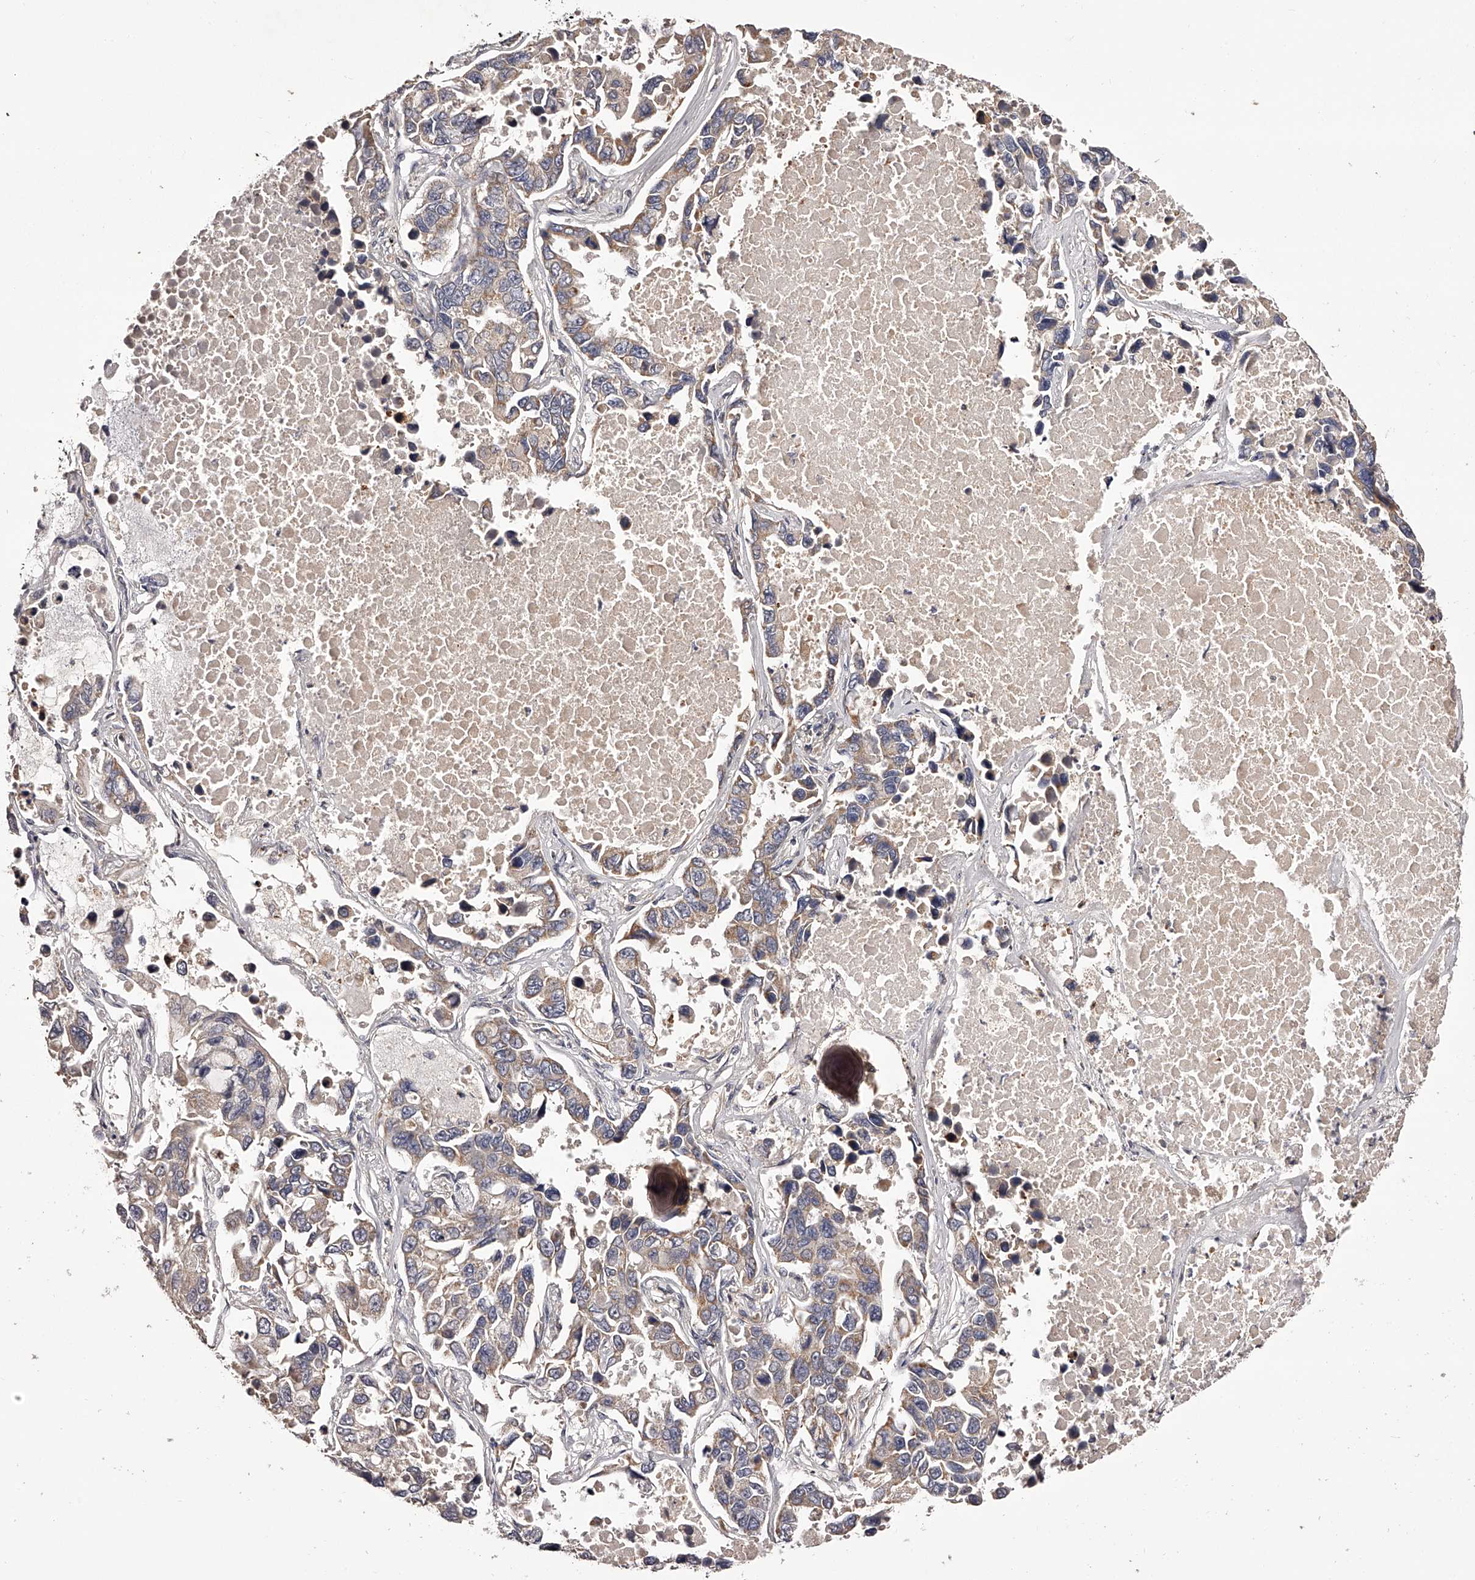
{"staining": {"intensity": "moderate", "quantity": "25%-75%", "location": "cytoplasmic/membranous"}, "tissue": "lung cancer", "cell_type": "Tumor cells", "image_type": "cancer", "snomed": [{"axis": "morphology", "description": "Adenocarcinoma, NOS"}, {"axis": "topography", "description": "Lung"}], "caption": "Lung adenocarcinoma stained with a brown dye exhibits moderate cytoplasmic/membranous positive expression in about 25%-75% of tumor cells.", "gene": "ODF2L", "patient": {"sex": "male", "age": 64}}